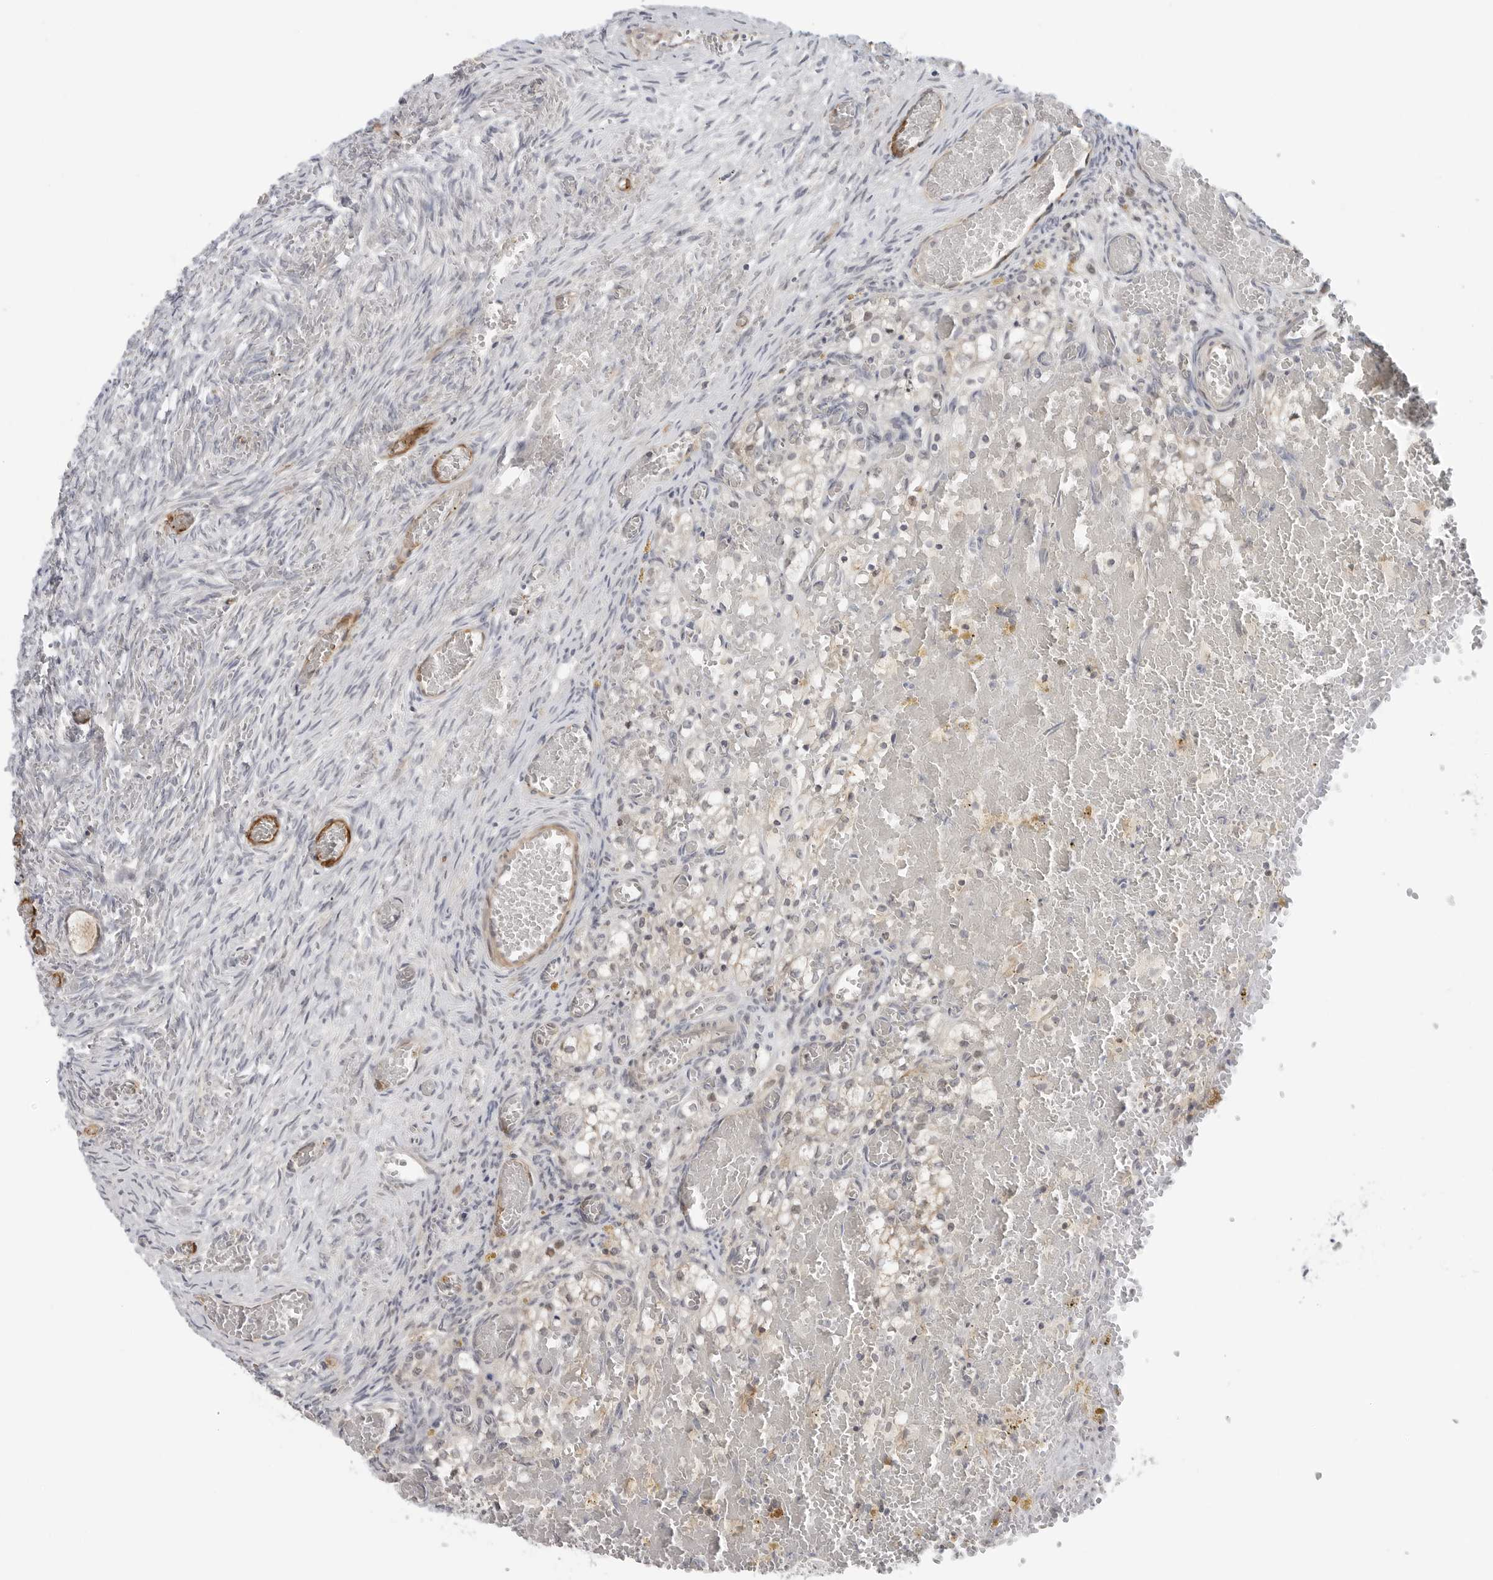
{"staining": {"intensity": "negative", "quantity": "none", "location": "none"}, "tissue": "ovary", "cell_type": "Ovarian stroma cells", "image_type": "normal", "snomed": [{"axis": "morphology", "description": "Adenocarcinoma, NOS"}, {"axis": "topography", "description": "Endometrium"}], "caption": "Immunohistochemistry micrograph of unremarkable ovary stained for a protein (brown), which reveals no positivity in ovarian stroma cells. (DAB IHC with hematoxylin counter stain).", "gene": "STXBP3", "patient": {"sex": "female", "age": 32}}